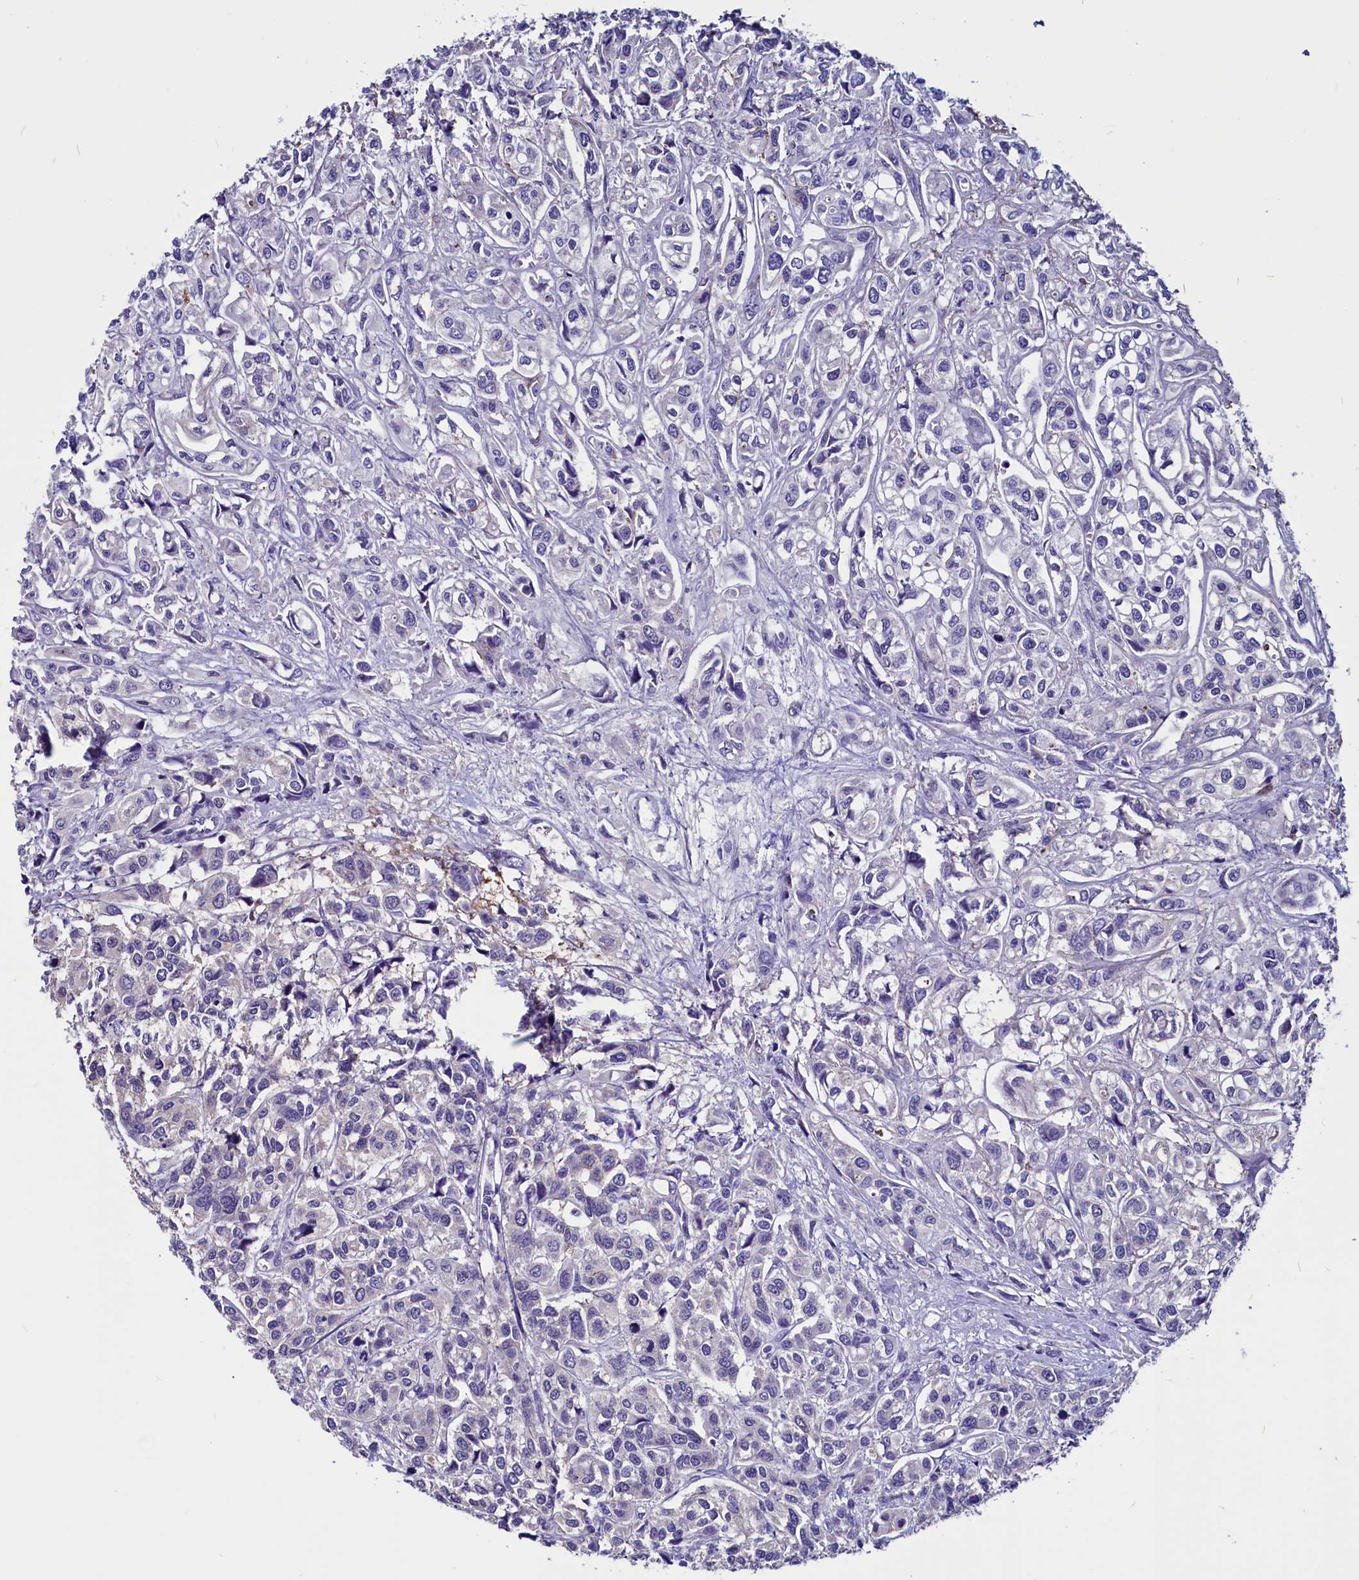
{"staining": {"intensity": "negative", "quantity": "none", "location": "none"}, "tissue": "urothelial cancer", "cell_type": "Tumor cells", "image_type": "cancer", "snomed": [{"axis": "morphology", "description": "Urothelial carcinoma, High grade"}, {"axis": "topography", "description": "Urinary bladder"}], "caption": "Immunohistochemistry of human high-grade urothelial carcinoma demonstrates no staining in tumor cells.", "gene": "CCBE1", "patient": {"sex": "male", "age": 67}}